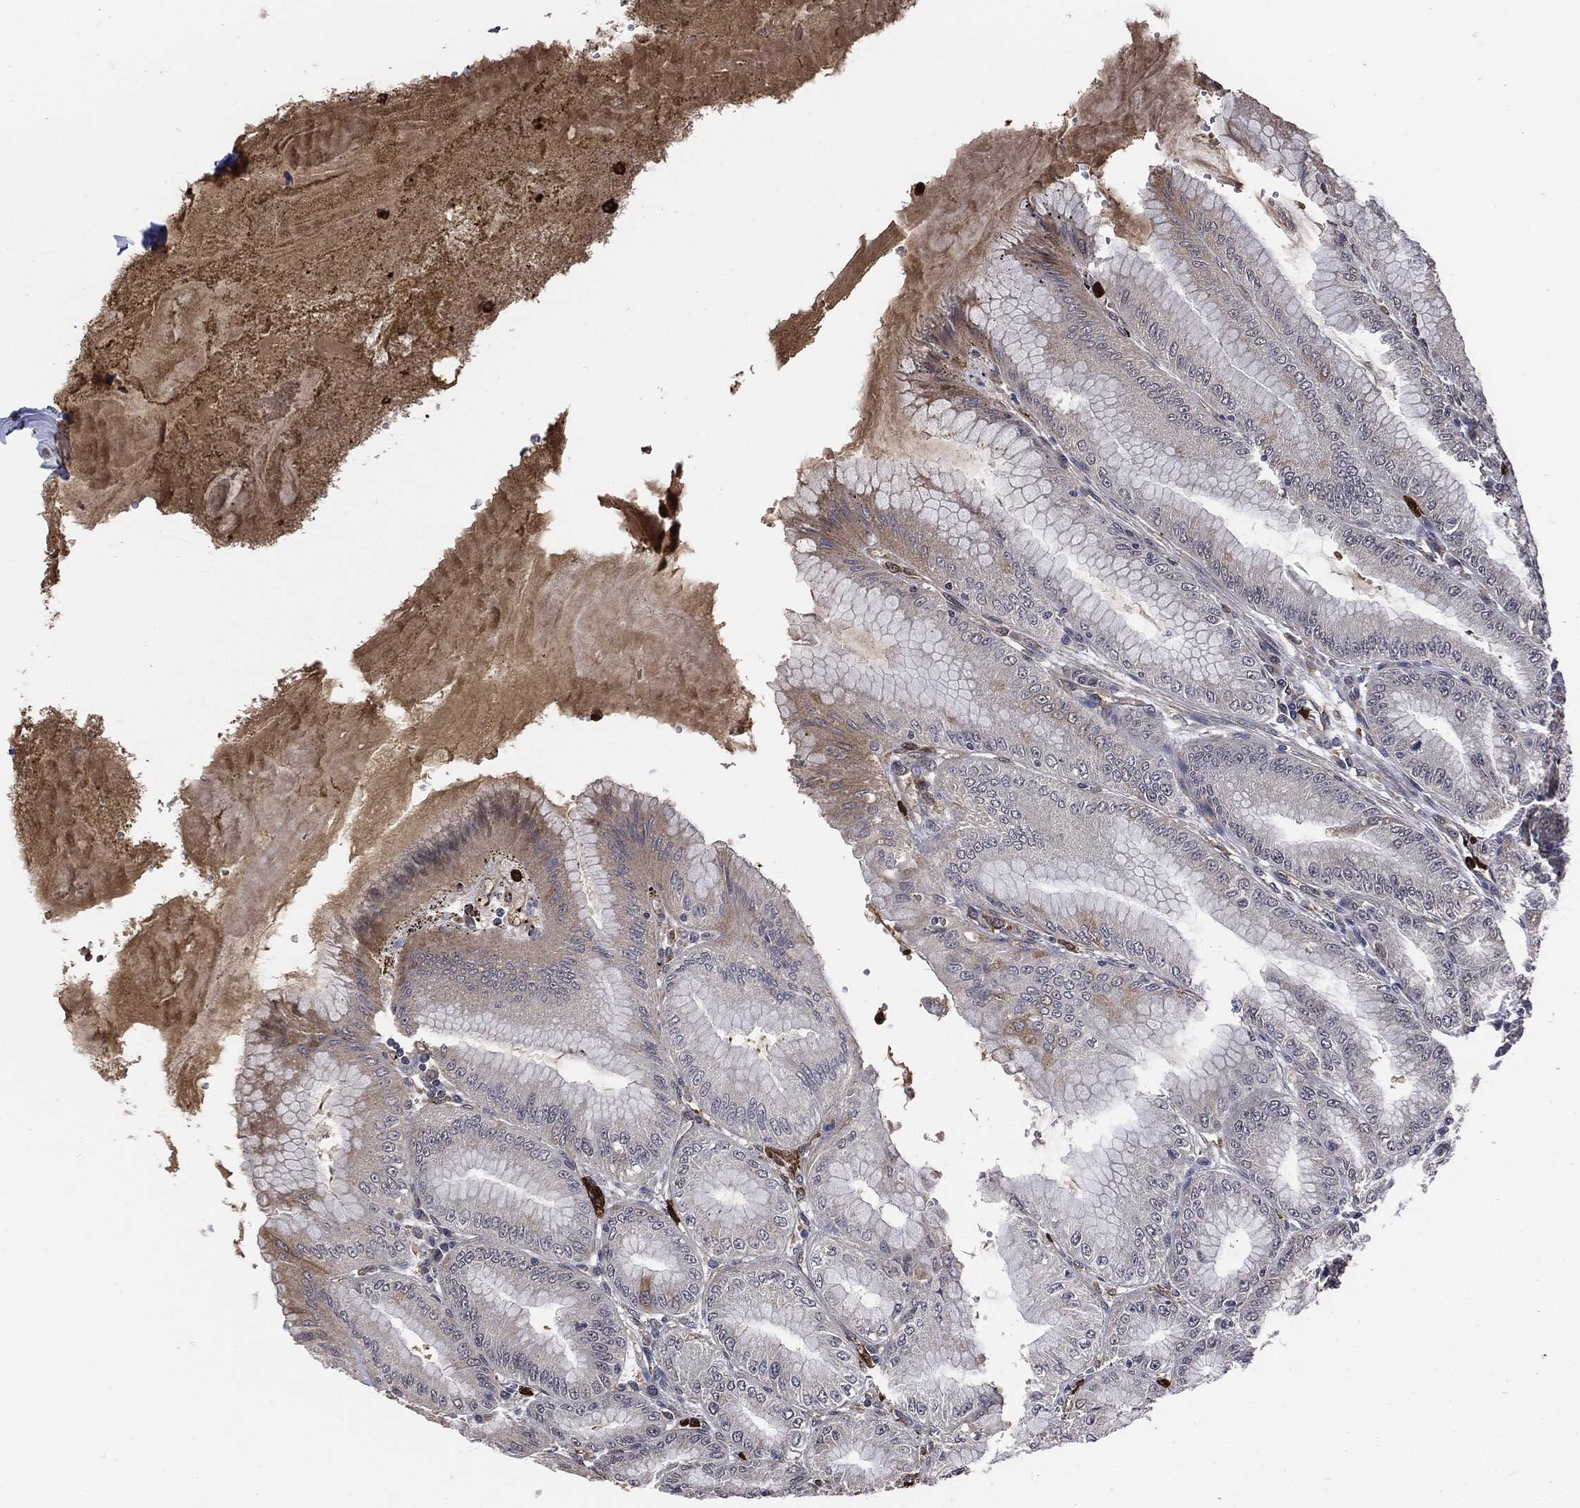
{"staining": {"intensity": "negative", "quantity": "none", "location": "none"}, "tissue": "stomach", "cell_type": "Glandular cells", "image_type": "normal", "snomed": [{"axis": "morphology", "description": "Normal tissue, NOS"}, {"axis": "topography", "description": "Stomach"}], "caption": "Immunohistochemistry micrograph of benign human stomach stained for a protein (brown), which displays no staining in glandular cells.", "gene": "S100A9", "patient": {"sex": "male", "age": 71}}